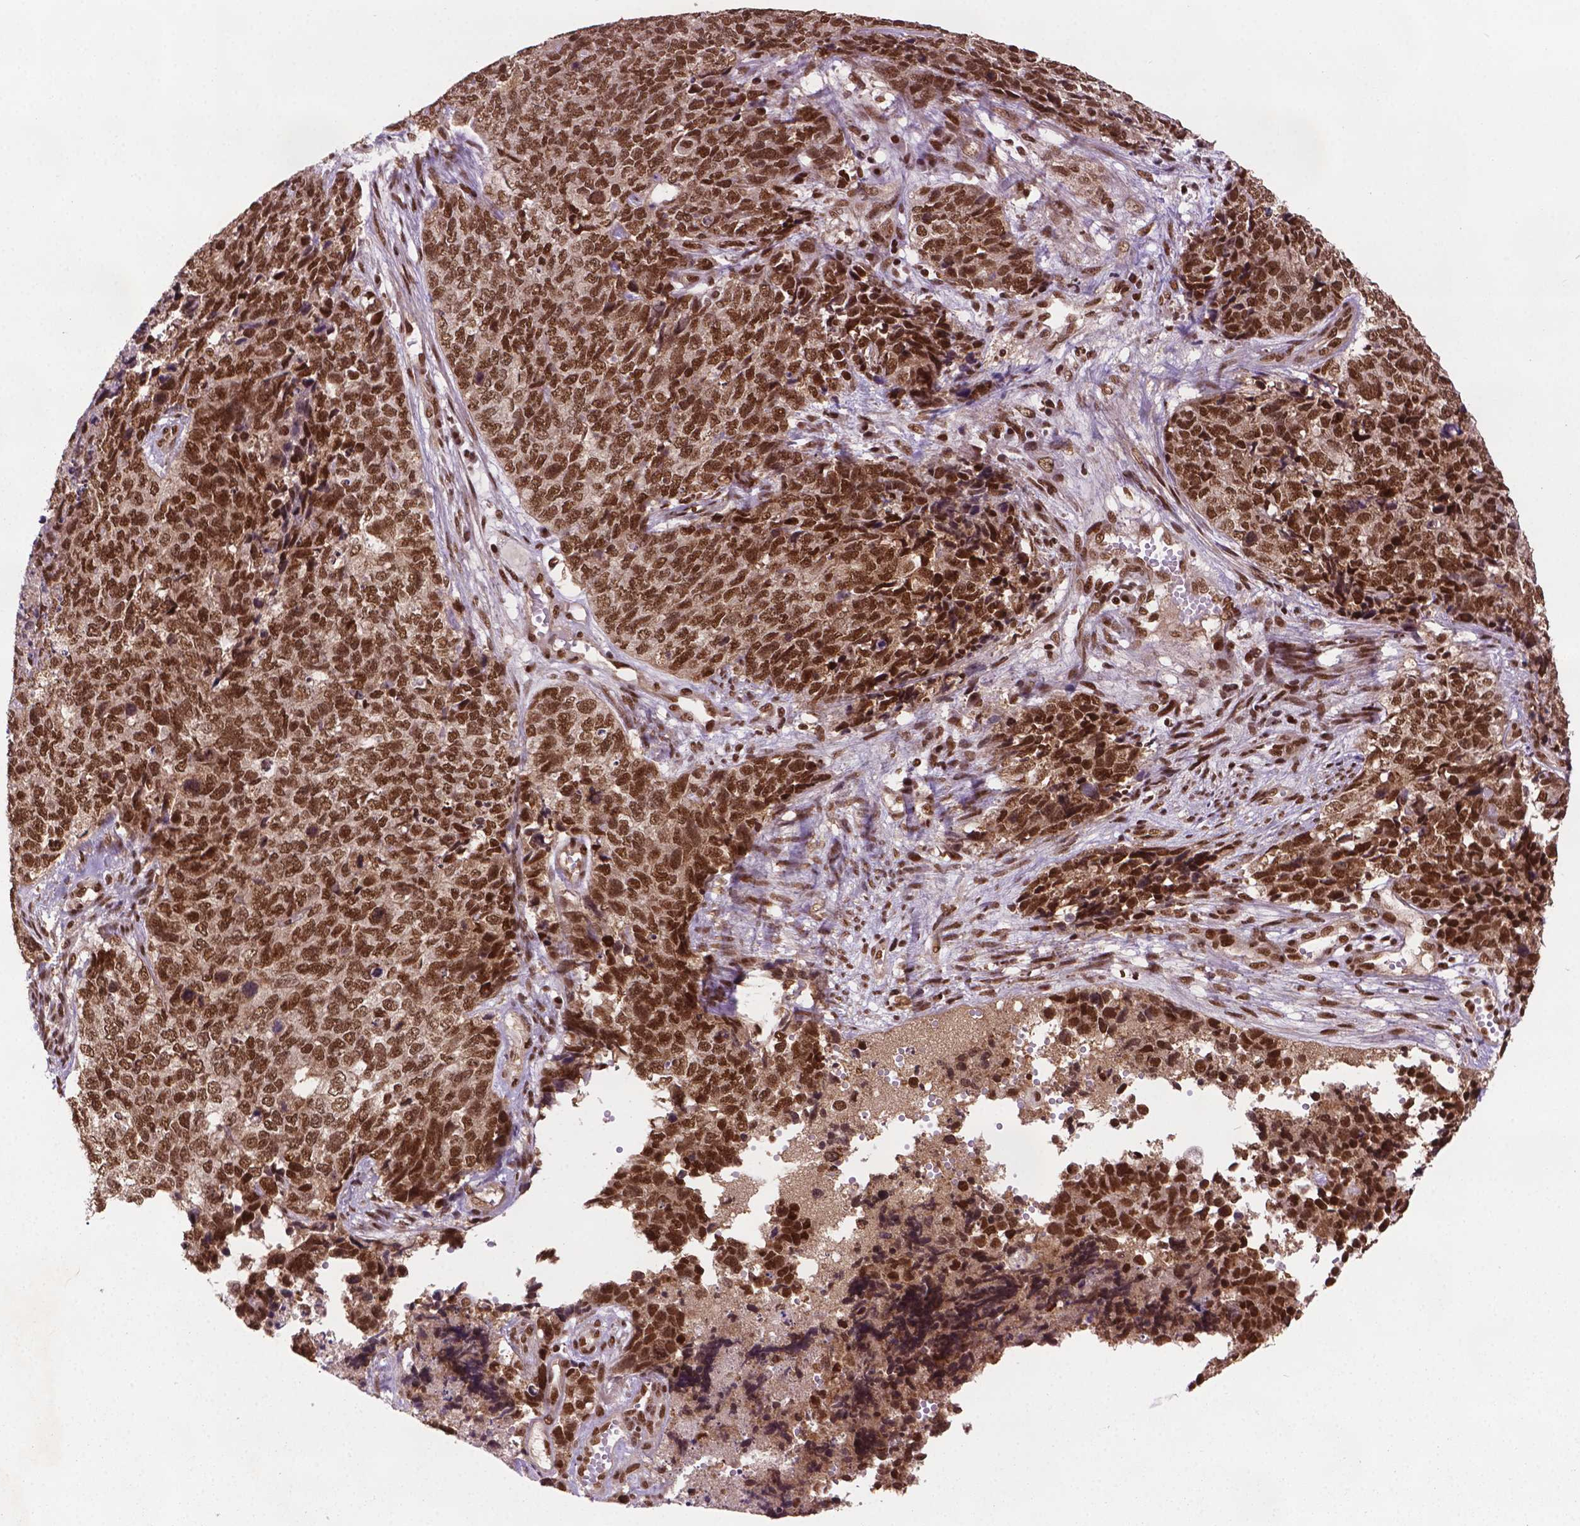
{"staining": {"intensity": "strong", "quantity": ">75%", "location": "nuclear"}, "tissue": "cervical cancer", "cell_type": "Tumor cells", "image_type": "cancer", "snomed": [{"axis": "morphology", "description": "Squamous cell carcinoma, NOS"}, {"axis": "topography", "description": "Cervix"}], "caption": "A brown stain highlights strong nuclear staining of a protein in cervical squamous cell carcinoma tumor cells.", "gene": "SIRT6", "patient": {"sex": "female", "age": 63}}